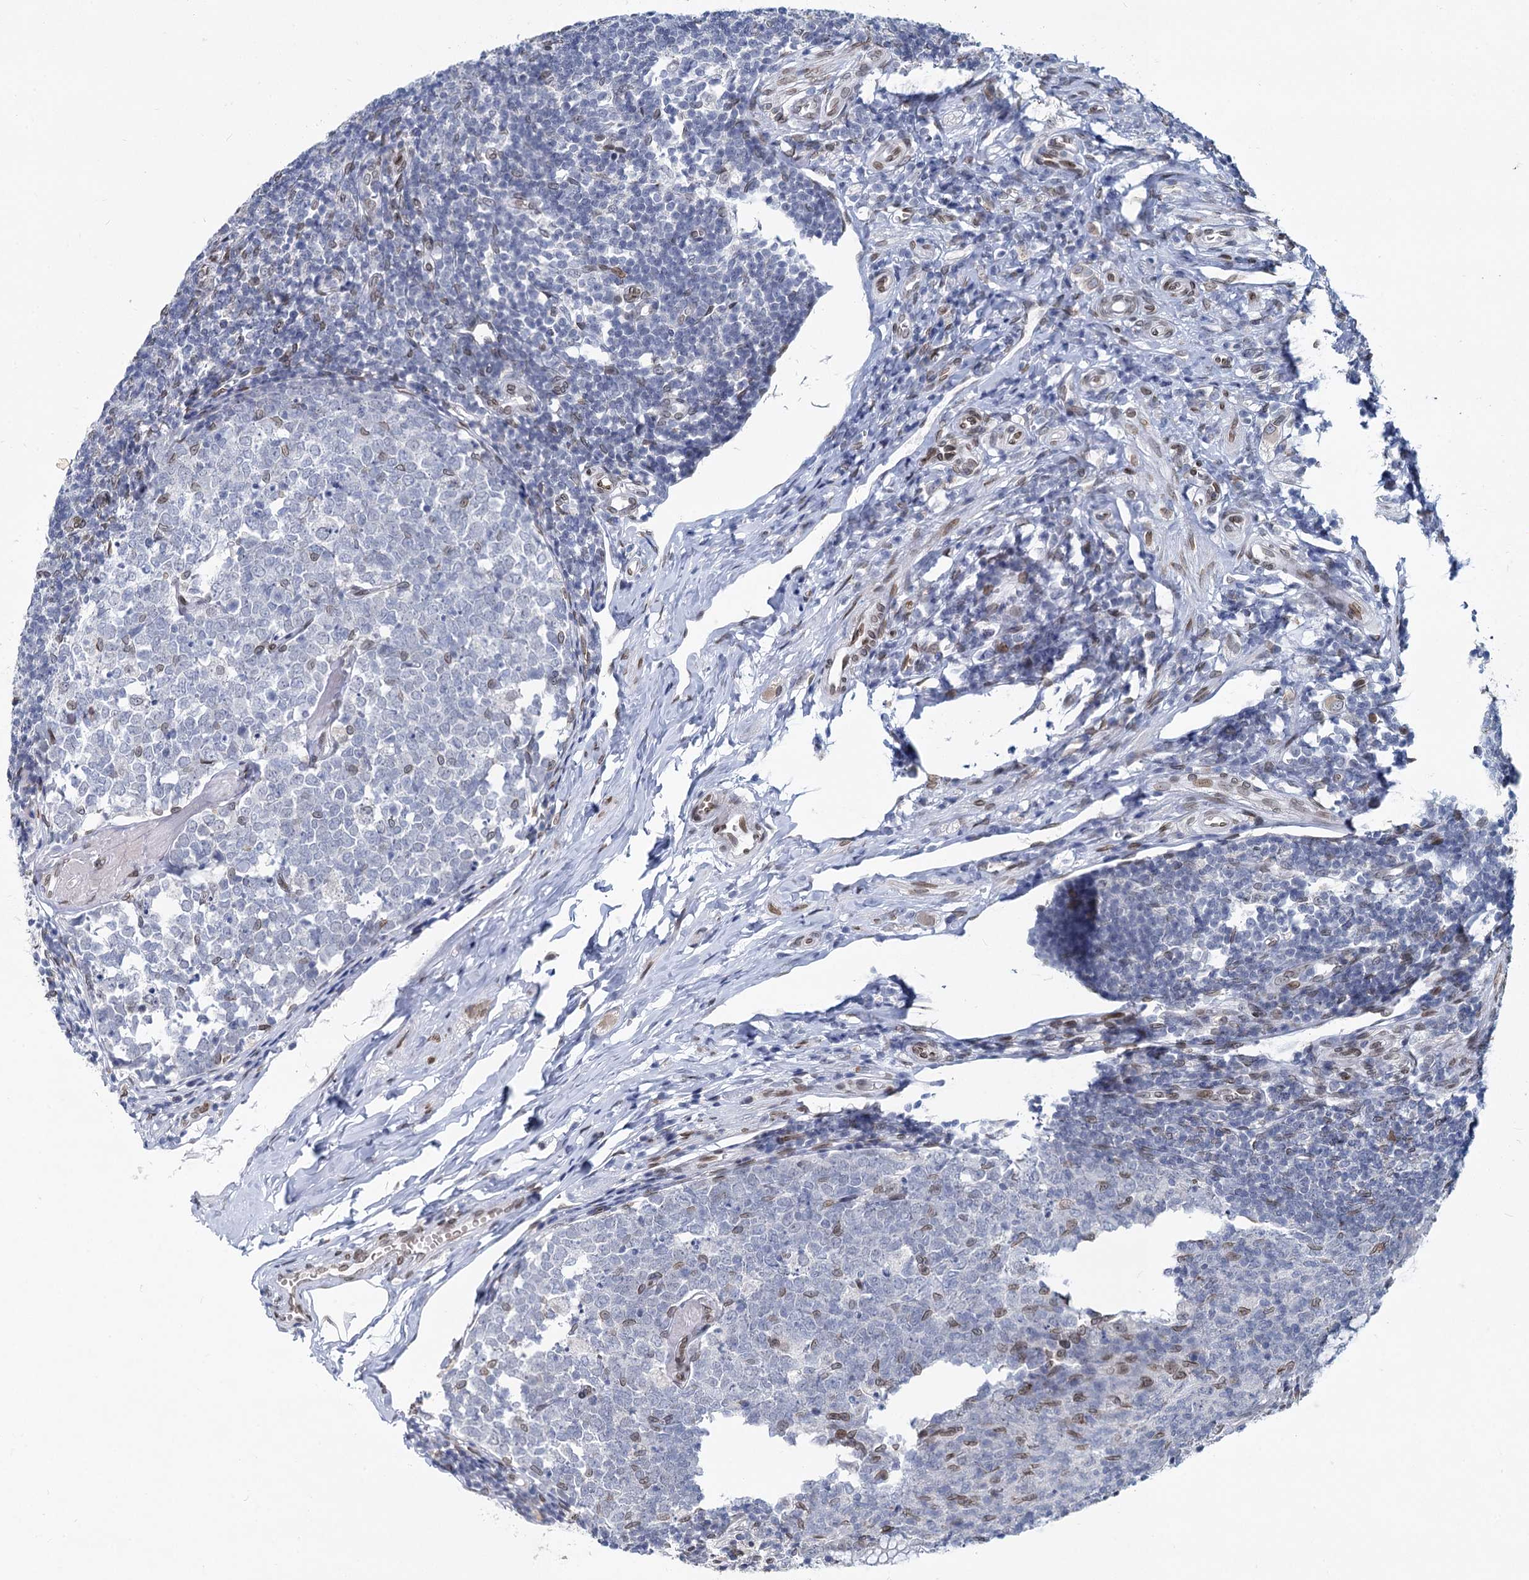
{"staining": {"intensity": "weak", "quantity": "25%-75%", "location": "nuclear"}, "tissue": "appendix", "cell_type": "Glandular cells", "image_type": "normal", "snomed": [{"axis": "morphology", "description": "Normal tissue, NOS"}, {"axis": "topography", "description": "Appendix"}], "caption": "IHC staining of benign appendix, which reveals low levels of weak nuclear staining in about 25%-75% of glandular cells indicating weak nuclear protein staining. The staining was performed using DAB (3,3'-diaminobenzidine) (brown) for protein detection and nuclei were counterstained in hematoxylin (blue).", "gene": "PRSS35", "patient": {"sex": "male", "age": 14}}